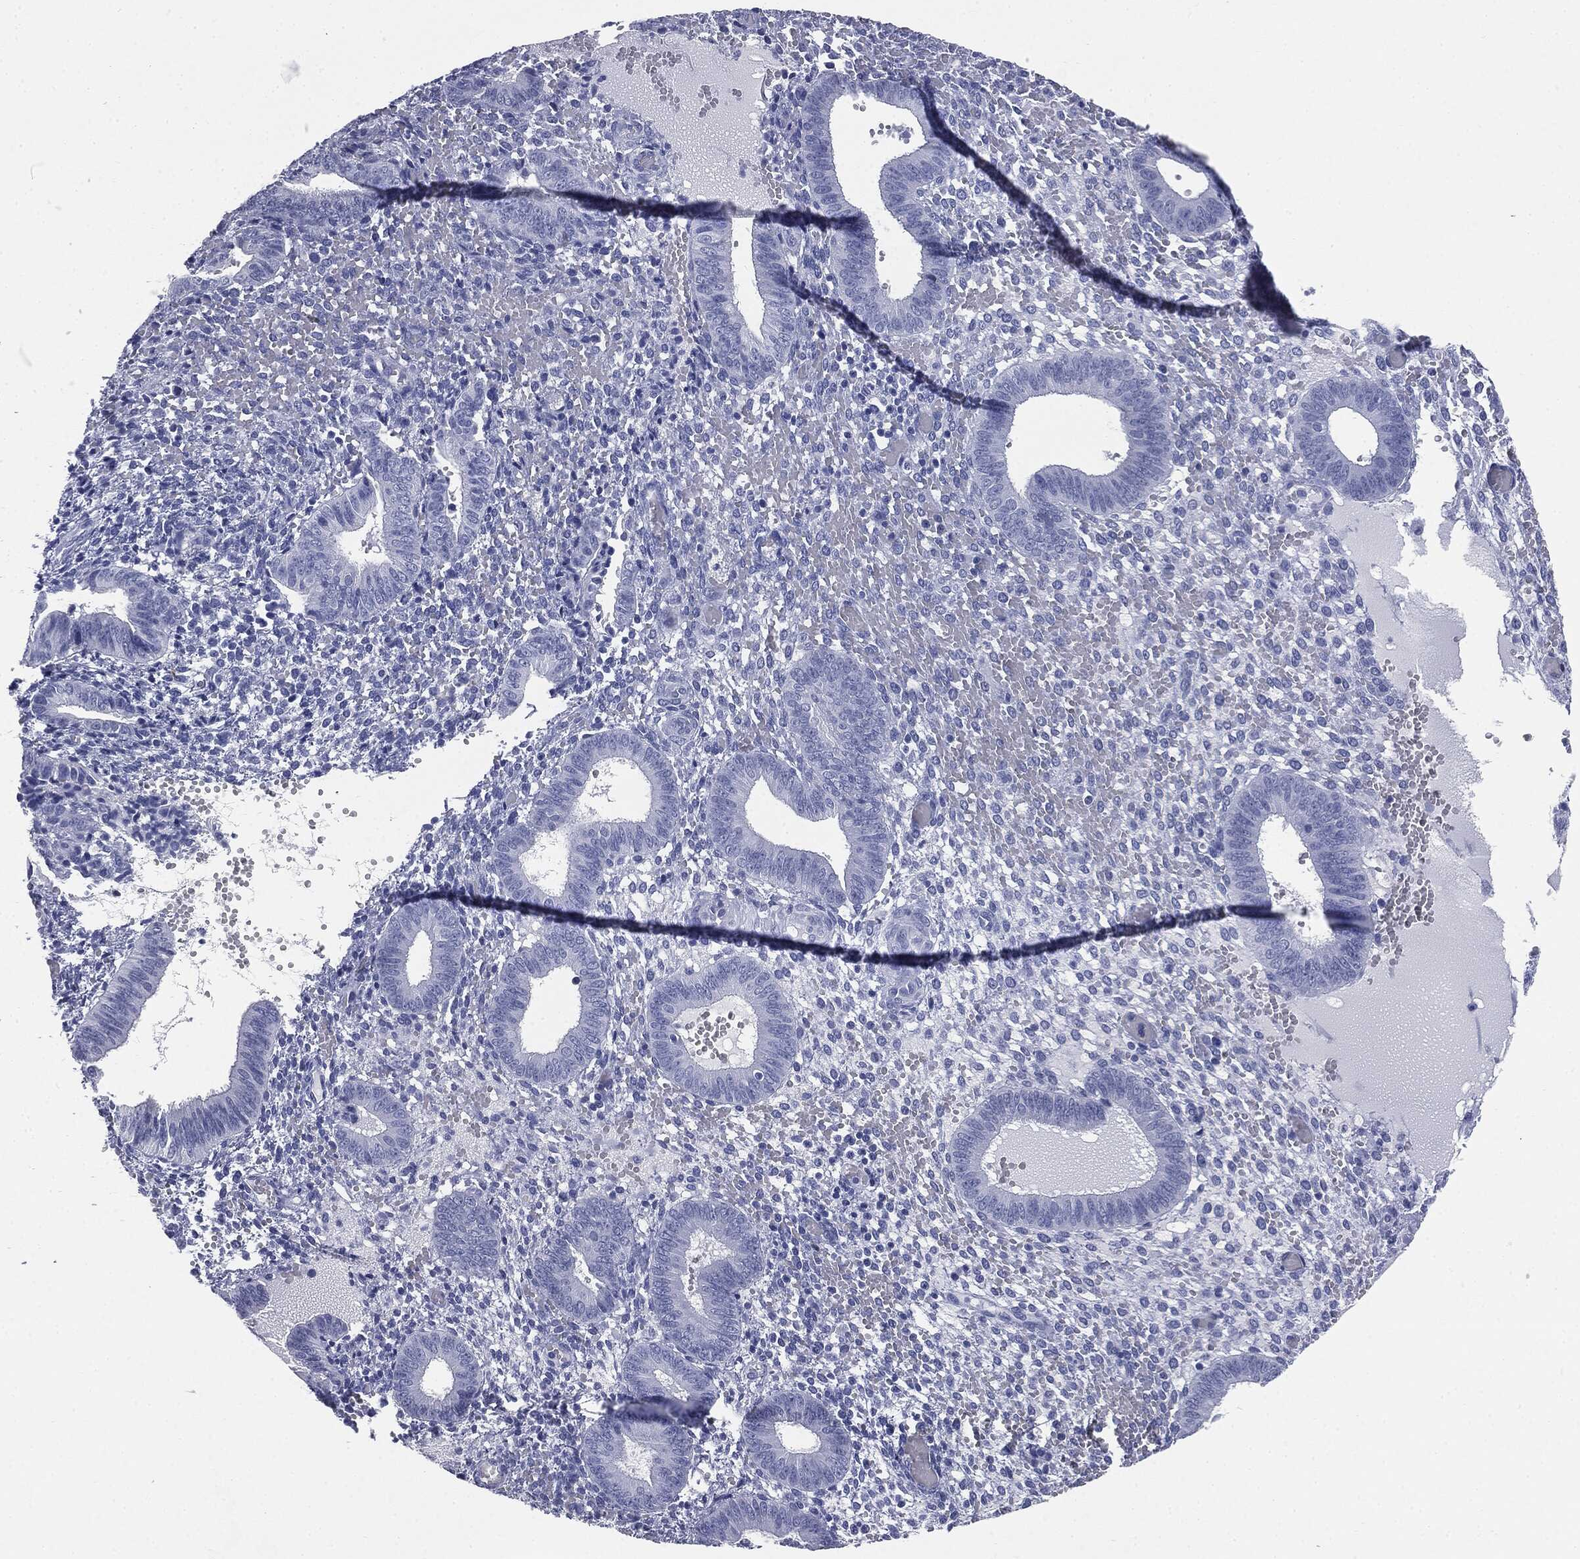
{"staining": {"intensity": "negative", "quantity": "none", "location": "none"}, "tissue": "endometrium", "cell_type": "Cells in endometrial stroma", "image_type": "normal", "snomed": [{"axis": "morphology", "description": "Normal tissue, NOS"}, {"axis": "topography", "description": "Endometrium"}], "caption": "Photomicrograph shows no significant protein staining in cells in endometrial stroma of unremarkable endometrium.", "gene": "ATP2A1", "patient": {"sex": "female", "age": 42}}